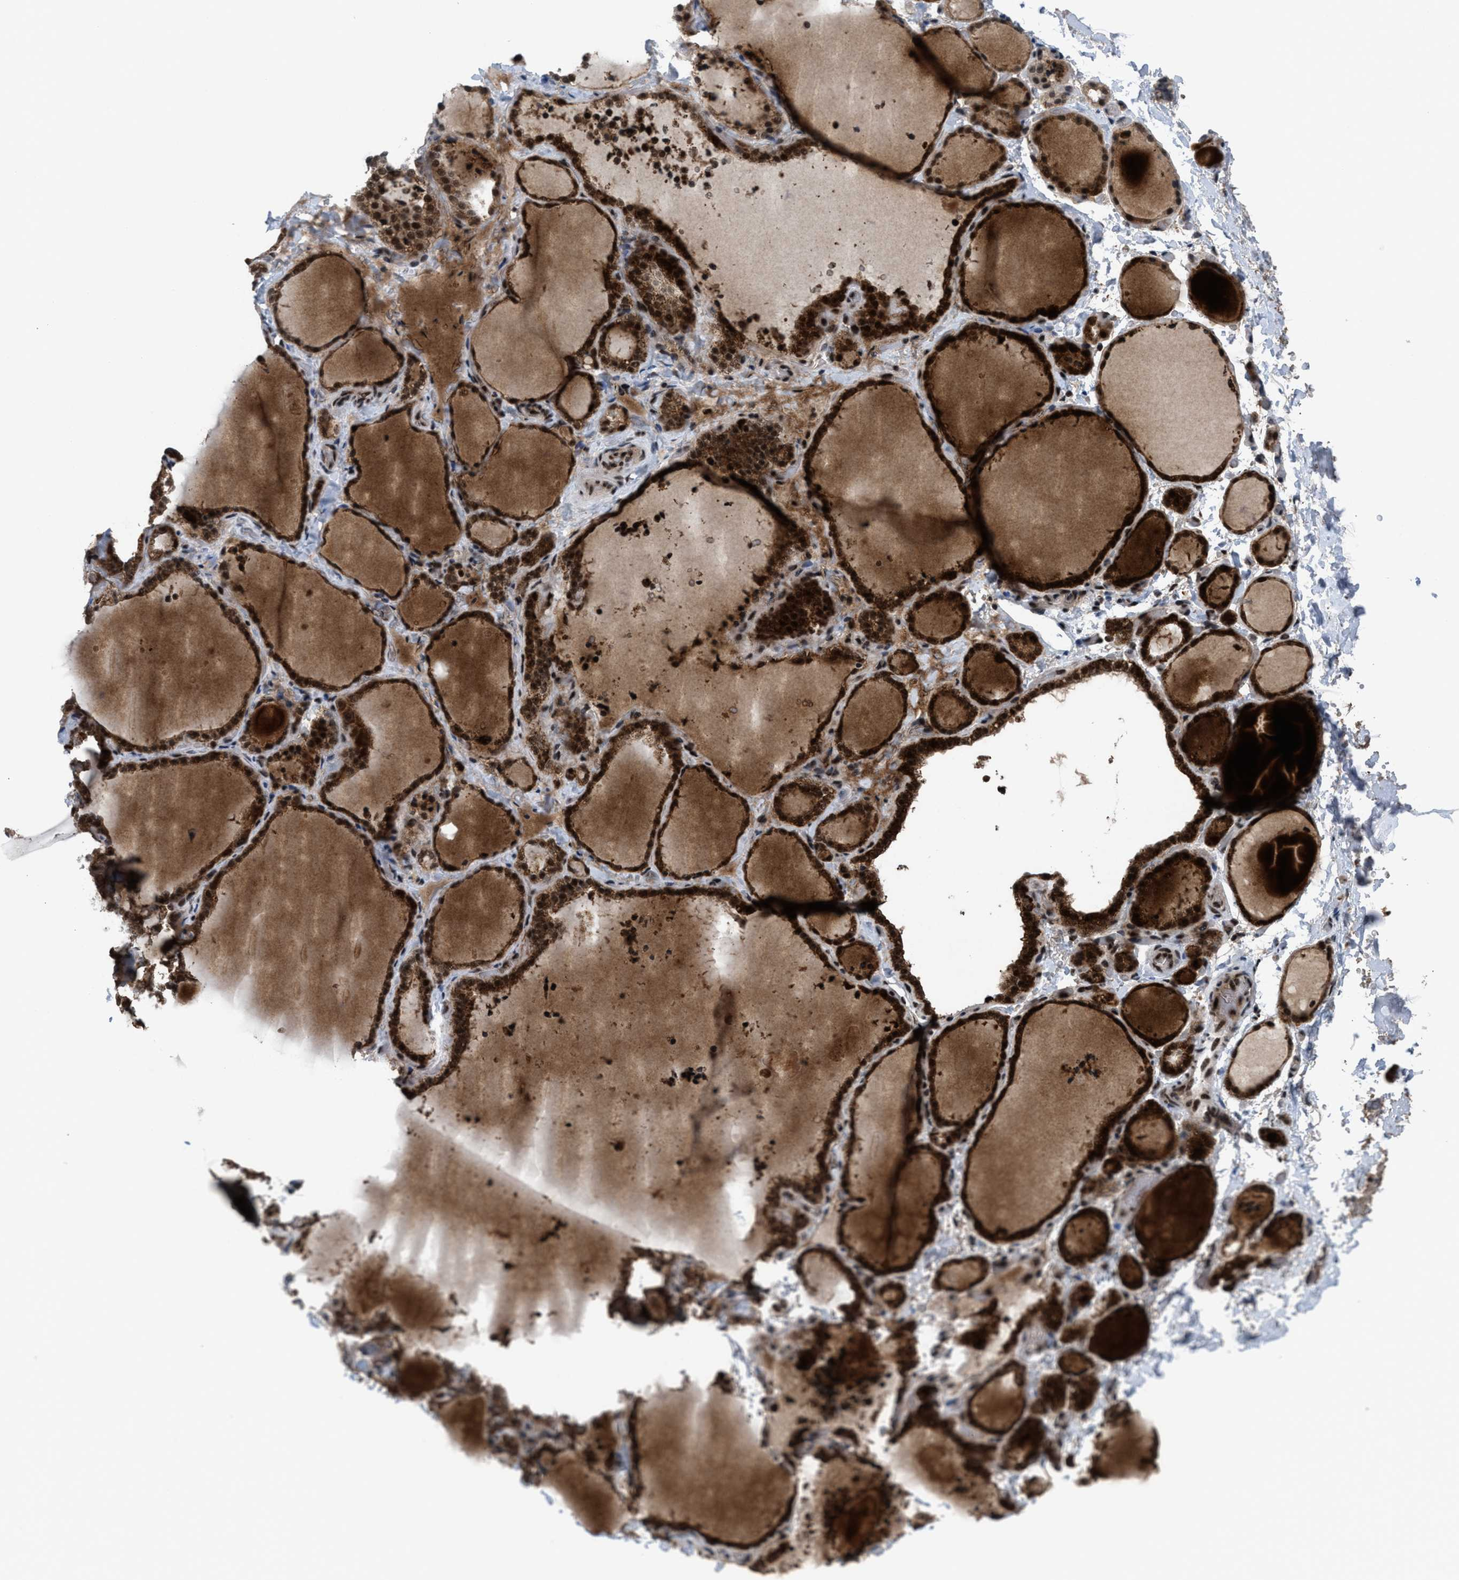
{"staining": {"intensity": "strong", "quantity": ">75%", "location": "cytoplasmic/membranous,nuclear"}, "tissue": "thyroid gland", "cell_type": "Glandular cells", "image_type": "normal", "snomed": [{"axis": "morphology", "description": "Normal tissue, NOS"}, {"axis": "topography", "description": "Thyroid gland"}], "caption": "This is an image of IHC staining of benign thyroid gland, which shows strong staining in the cytoplasmic/membranous,nuclear of glandular cells.", "gene": "PRPF4", "patient": {"sex": "female", "age": 22}}